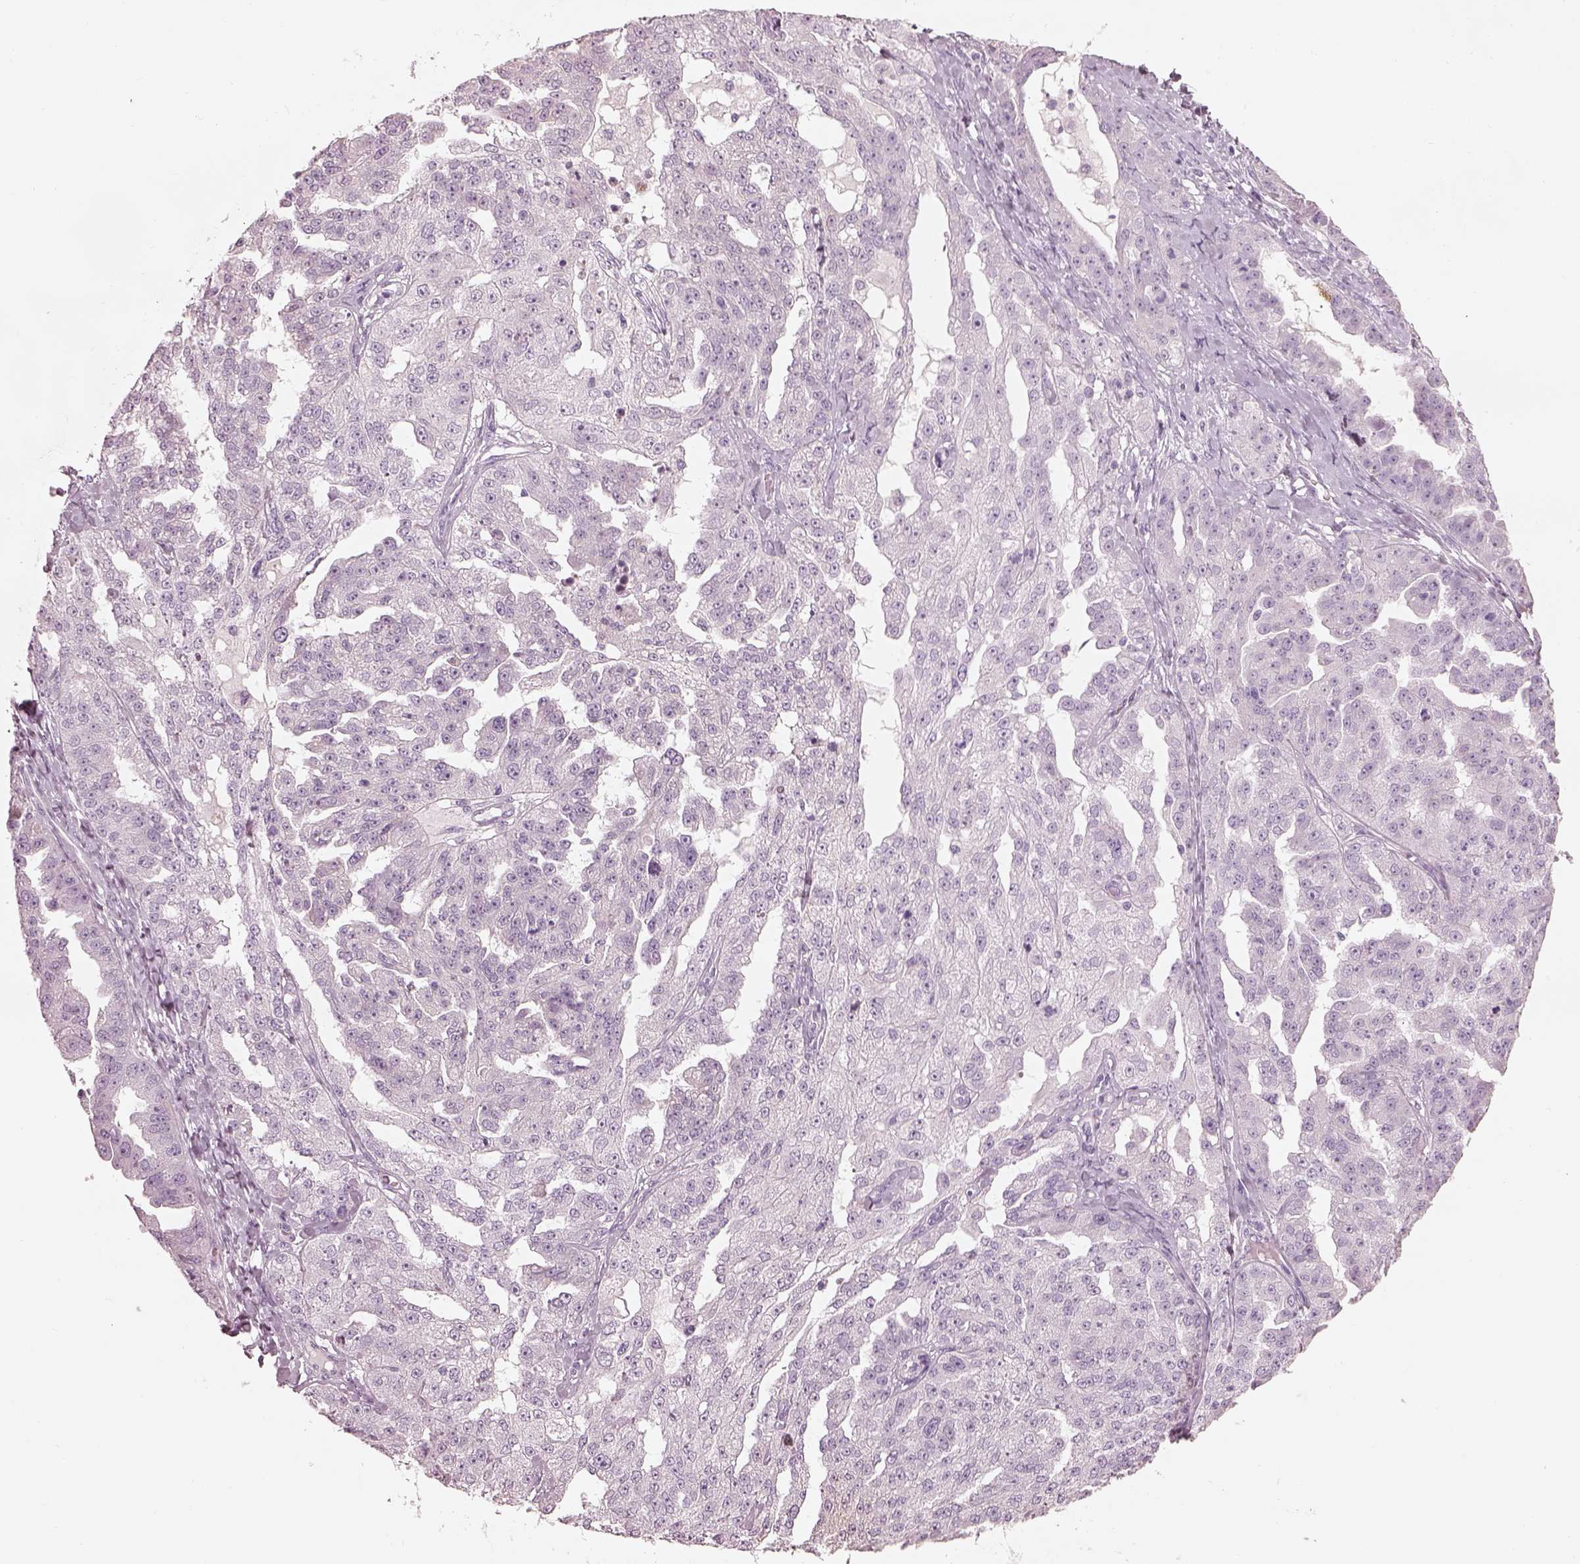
{"staining": {"intensity": "negative", "quantity": "none", "location": "none"}, "tissue": "ovarian cancer", "cell_type": "Tumor cells", "image_type": "cancer", "snomed": [{"axis": "morphology", "description": "Cystadenocarcinoma, serous, NOS"}, {"axis": "topography", "description": "Ovary"}], "caption": "Tumor cells are negative for brown protein staining in ovarian cancer. The staining was performed using DAB (3,3'-diaminobenzidine) to visualize the protein expression in brown, while the nuclei were stained in blue with hematoxylin (Magnification: 20x).", "gene": "RSPH9", "patient": {"sex": "female", "age": 58}}